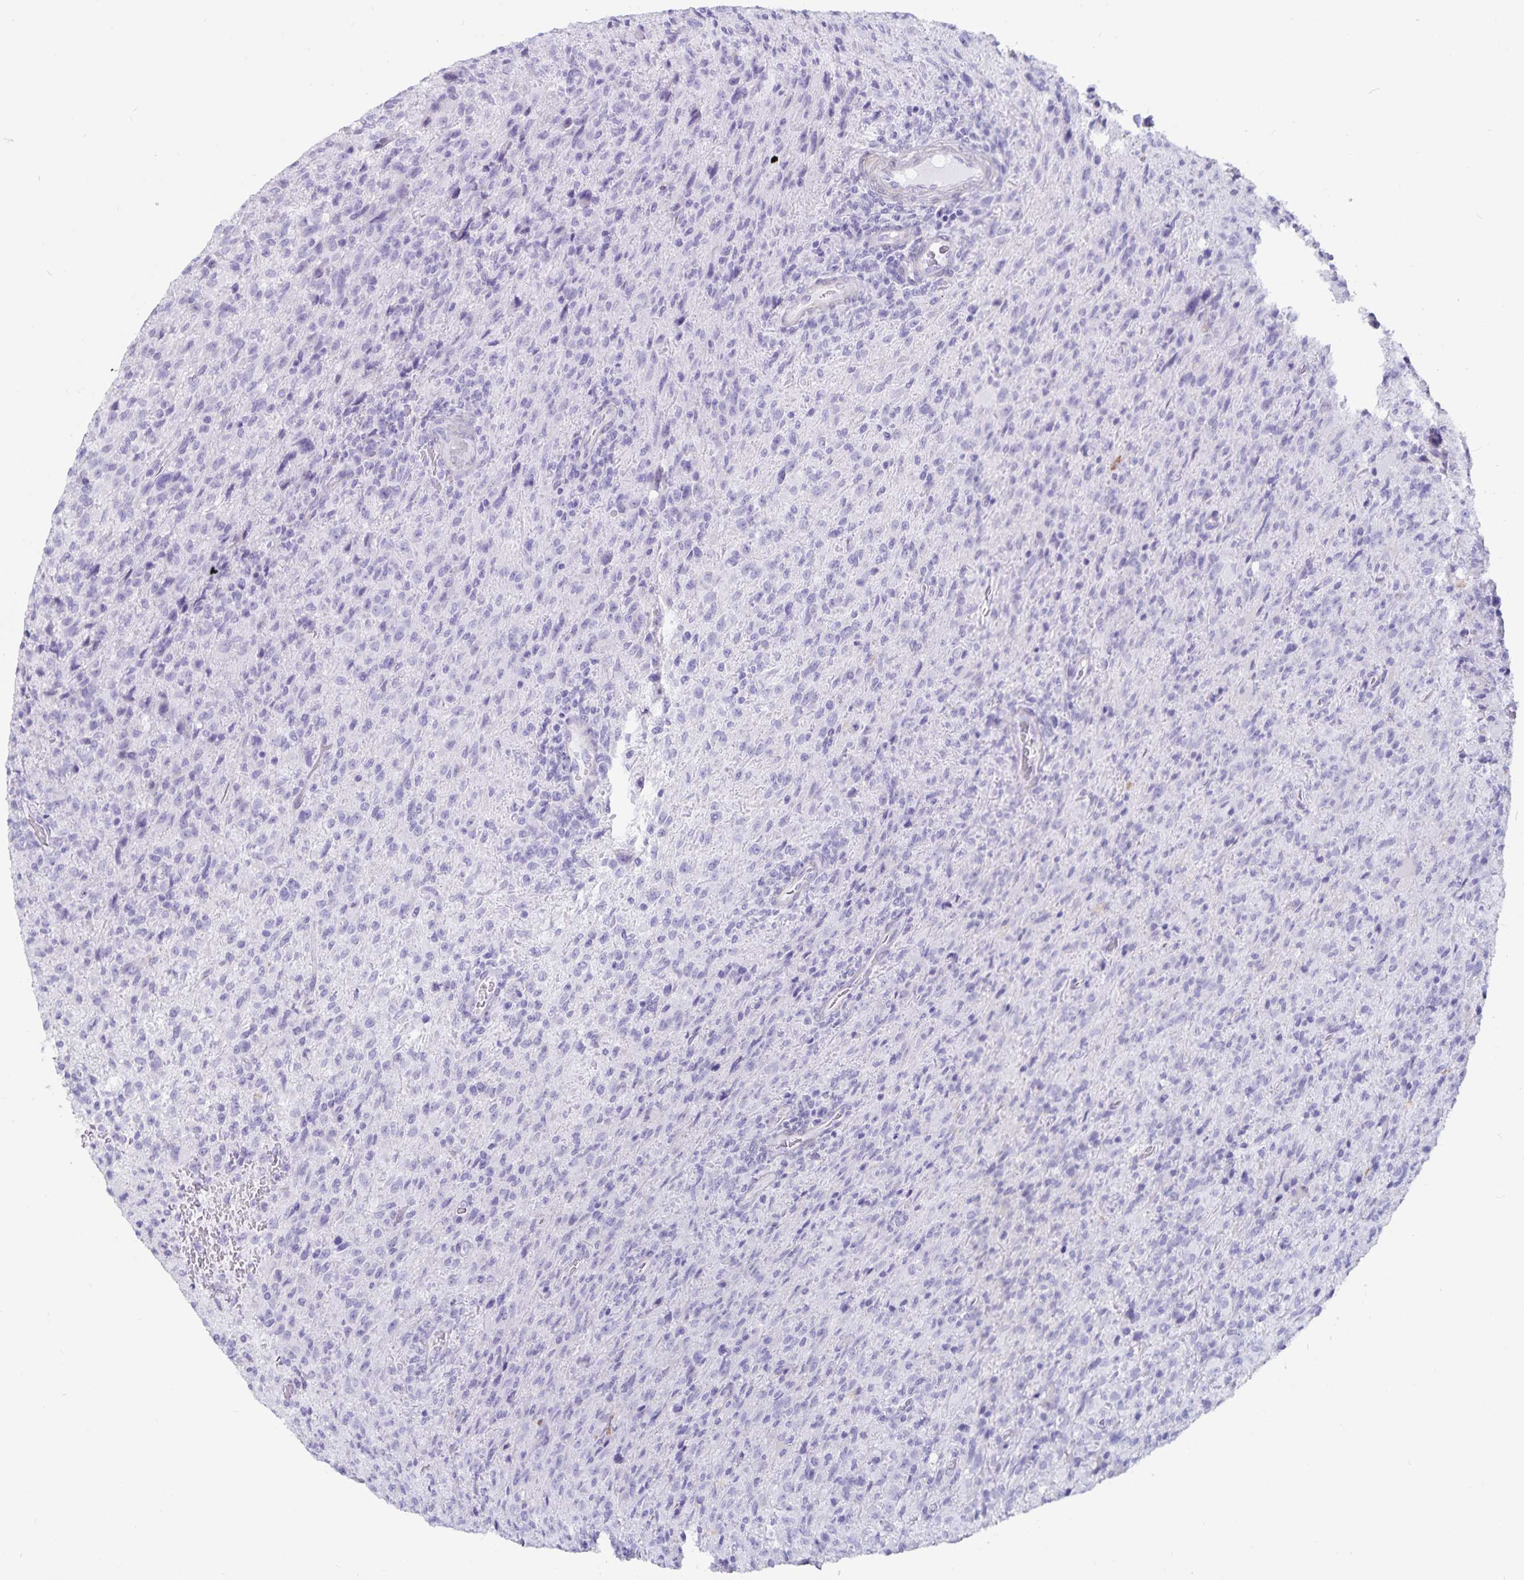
{"staining": {"intensity": "negative", "quantity": "none", "location": "none"}, "tissue": "glioma", "cell_type": "Tumor cells", "image_type": "cancer", "snomed": [{"axis": "morphology", "description": "Glioma, malignant, High grade"}, {"axis": "topography", "description": "Brain"}], "caption": "A photomicrograph of glioma stained for a protein shows no brown staining in tumor cells. (Immunohistochemistry, brightfield microscopy, high magnification).", "gene": "GPR137", "patient": {"sex": "male", "age": 68}}